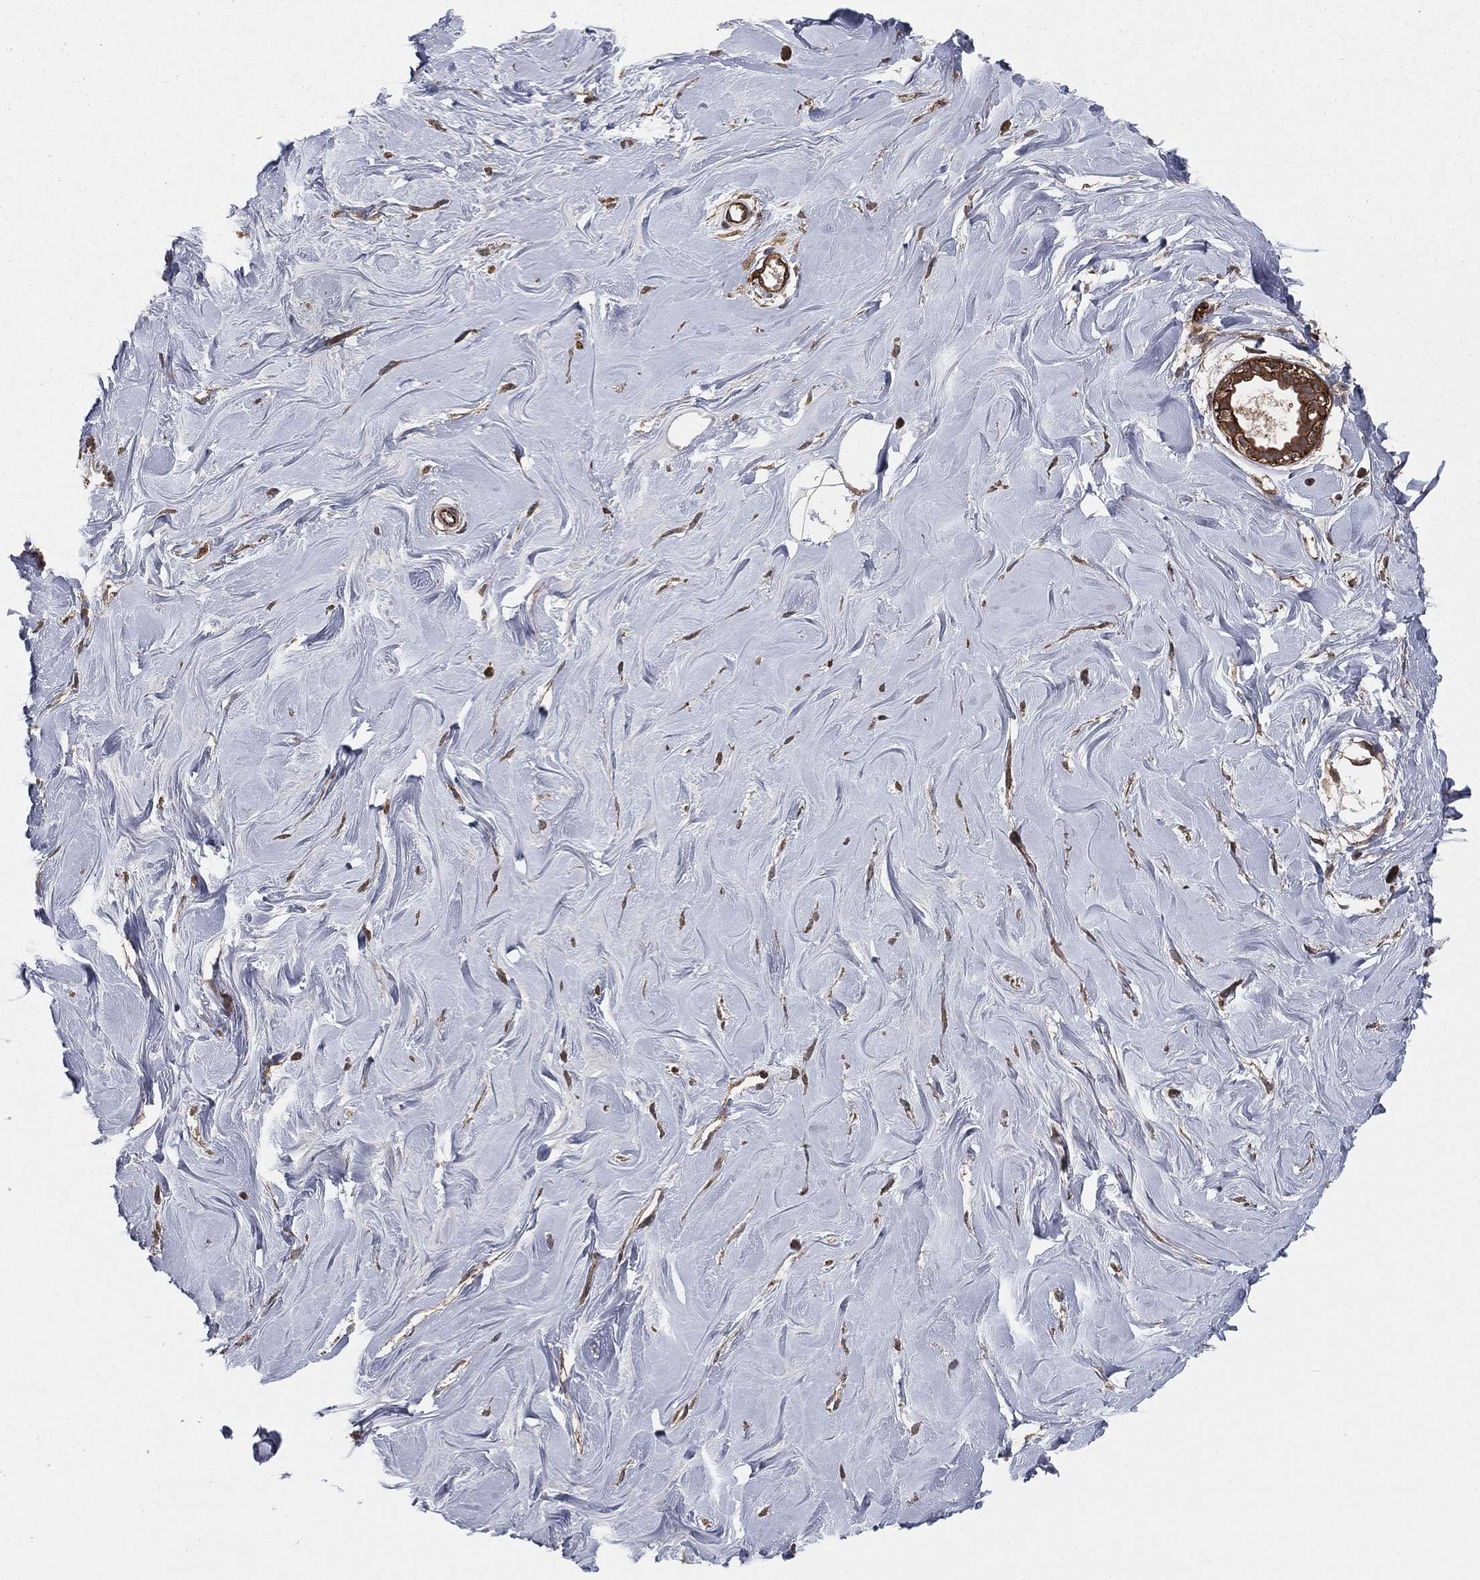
{"staining": {"intensity": "negative", "quantity": "none", "location": "none"}, "tissue": "soft tissue", "cell_type": "Fibroblasts", "image_type": "normal", "snomed": [{"axis": "morphology", "description": "Normal tissue, NOS"}, {"axis": "topography", "description": "Breast"}], "caption": "Immunohistochemistry (IHC) of unremarkable human soft tissue shows no positivity in fibroblasts. The staining was performed using DAB to visualize the protein expression in brown, while the nuclei were stained in blue with hematoxylin (Magnification: 20x).", "gene": "CERT1", "patient": {"sex": "female", "age": 49}}